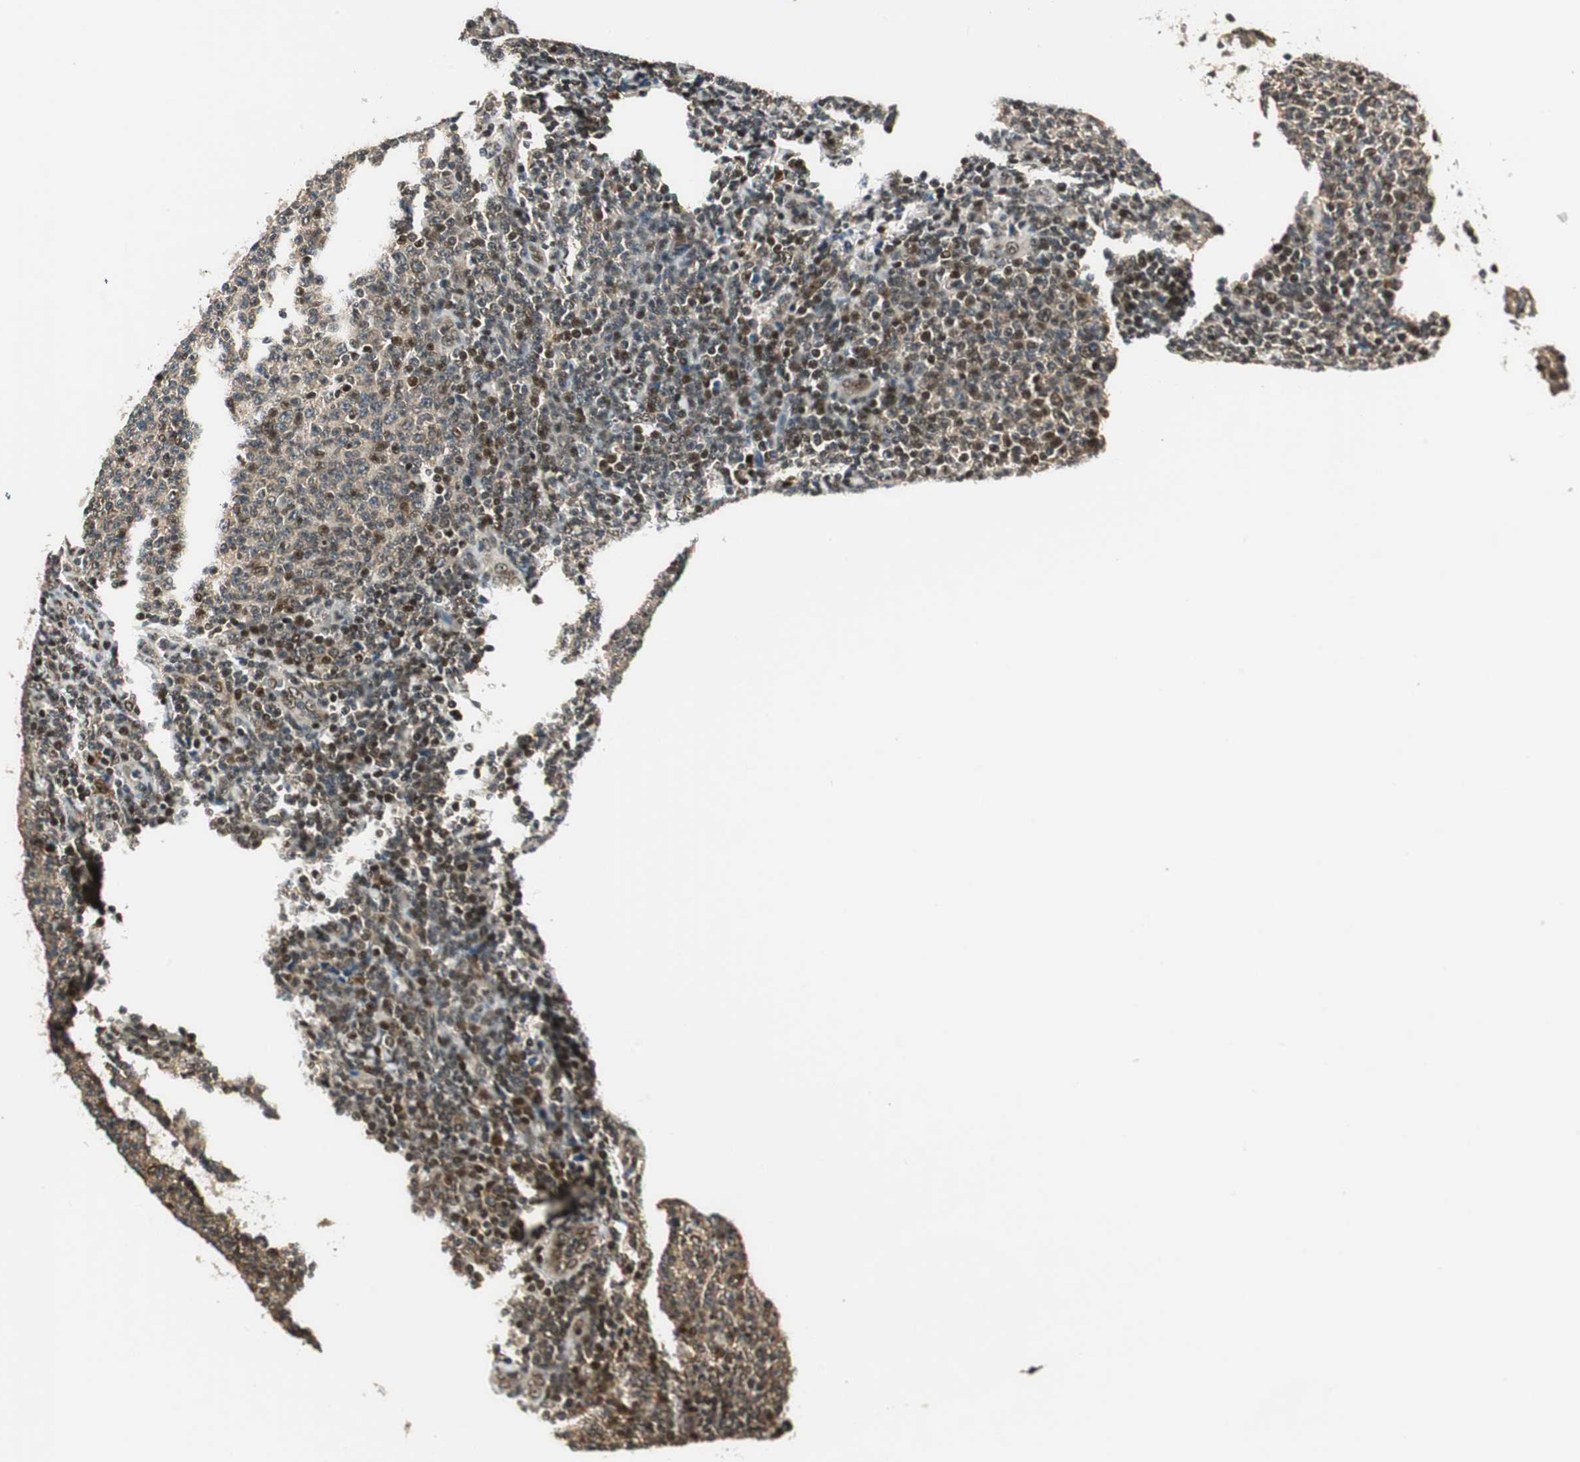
{"staining": {"intensity": "moderate", "quantity": "25%-75%", "location": "nuclear"}, "tissue": "lymphoma", "cell_type": "Tumor cells", "image_type": "cancer", "snomed": [{"axis": "morphology", "description": "Malignant lymphoma, non-Hodgkin's type, Low grade"}, {"axis": "topography", "description": "Lymph node"}], "caption": "A brown stain labels moderate nuclear staining of a protein in human malignant lymphoma, non-Hodgkin's type (low-grade) tumor cells.", "gene": "RING1", "patient": {"sex": "male", "age": 66}}